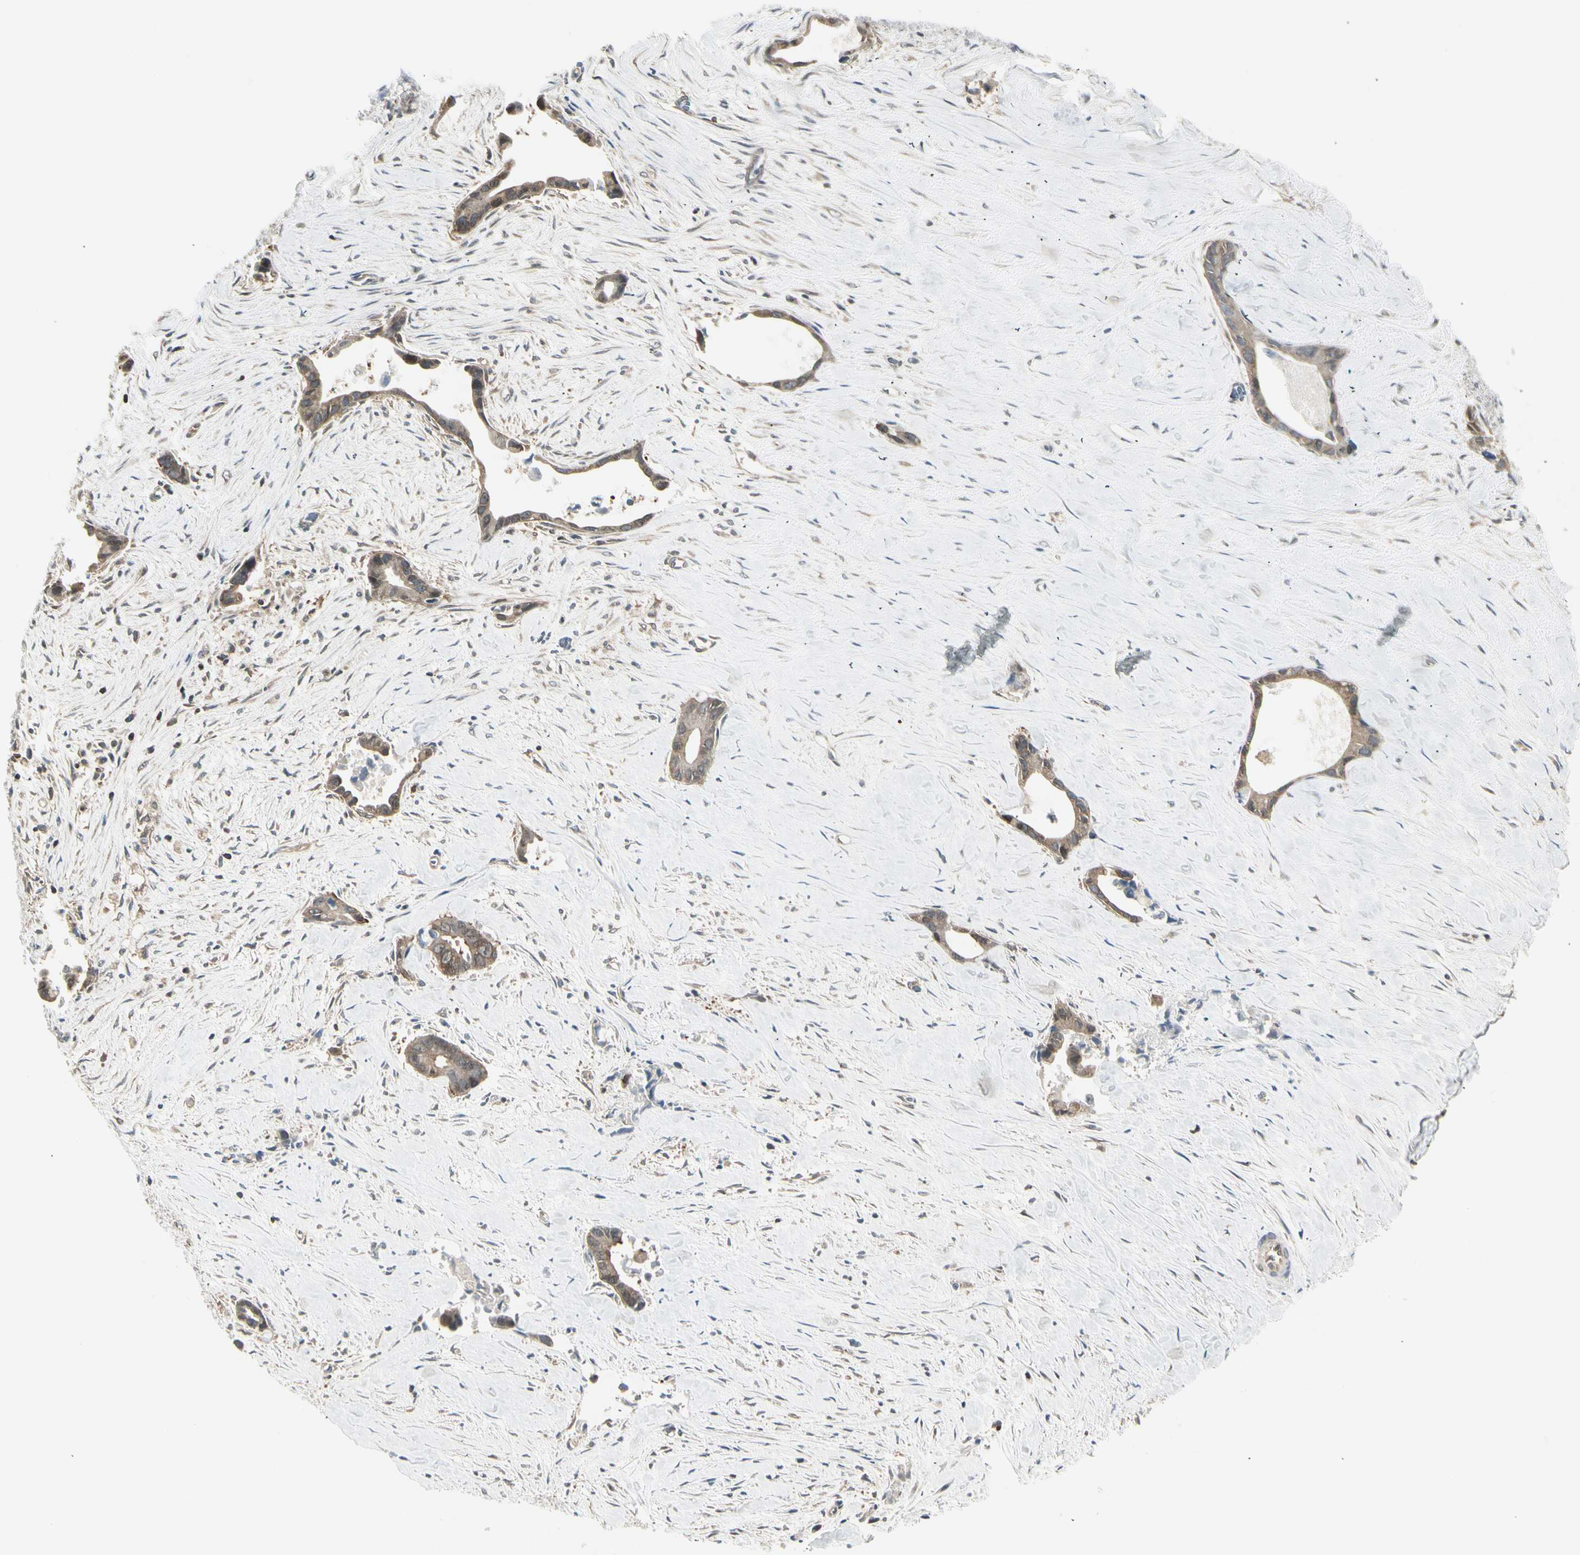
{"staining": {"intensity": "moderate", "quantity": ">75%", "location": "cytoplasmic/membranous"}, "tissue": "liver cancer", "cell_type": "Tumor cells", "image_type": "cancer", "snomed": [{"axis": "morphology", "description": "Cholangiocarcinoma"}, {"axis": "topography", "description": "Liver"}], "caption": "Liver cancer stained with DAB immunohistochemistry exhibits medium levels of moderate cytoplasmic/membranous staining in about >75% of tumor cells. (IHC, brightfield microscopy, high magnification).", "gene": "OXSR1", "patient": {"sex": "female", "age": 55}}